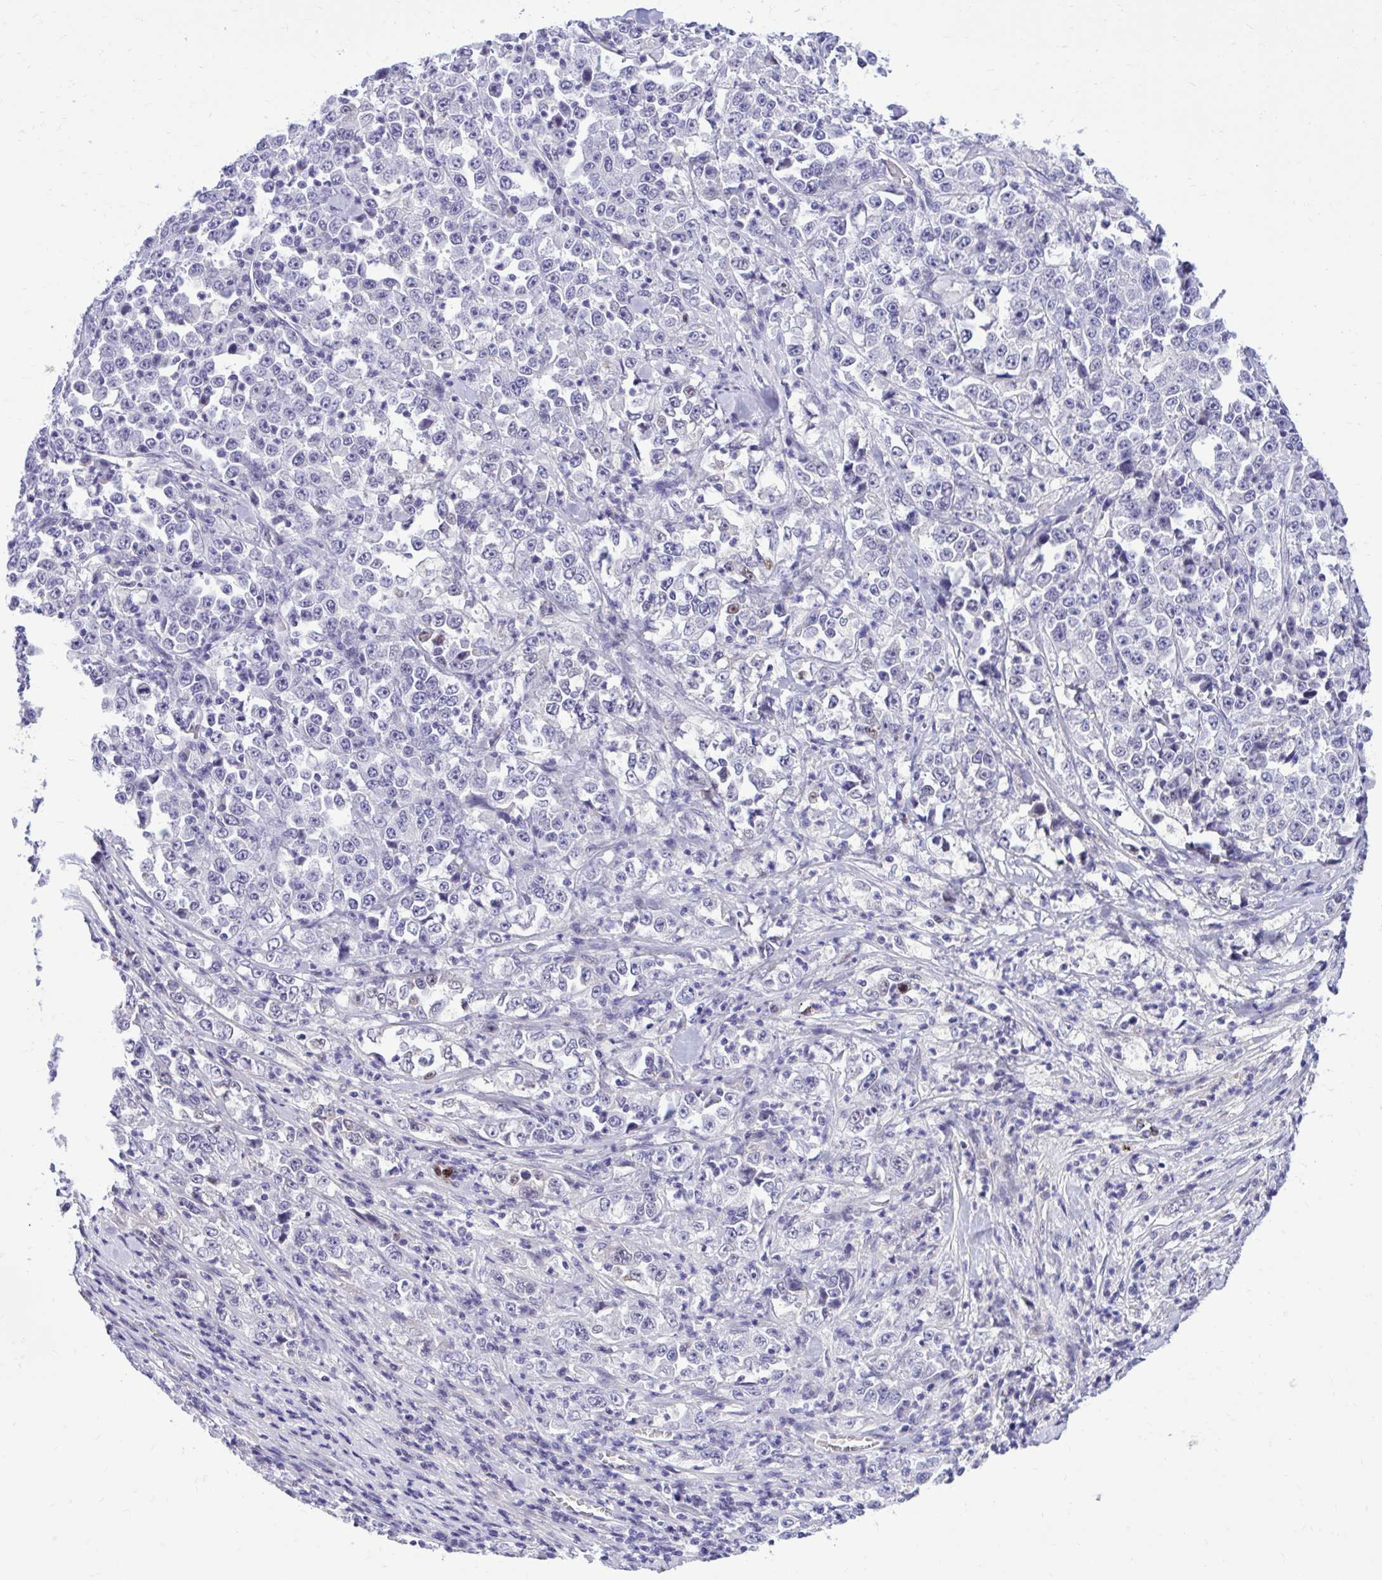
{"staining": {"intensity": "negative", "quantity": "none", "location": "none"}, "tissue": "stomach cancer", "cell_type": "Tumor cells", "image_type": "cancer", "snomed": [{"axis": "morphology", "description": "Normal tissue, NOS"}, {"axis": "morphology", "description": "Adenocarcinoma, NOS"}, {"axis": "topography", "description": "Stomach, upper"}, {"axis": "topography", "description": "Stomach"}], "caption": "Photomicrograph shows no significant protein positivity in tumor cells of stomach cancer. The staining is performed using DAB (3,3'-diaminobenzidine) brown chromogen with nuclei counter-stained in using hematoxylin.", "gene": "ZBTB25", "patient": {"sex": "male", "age": 59}}